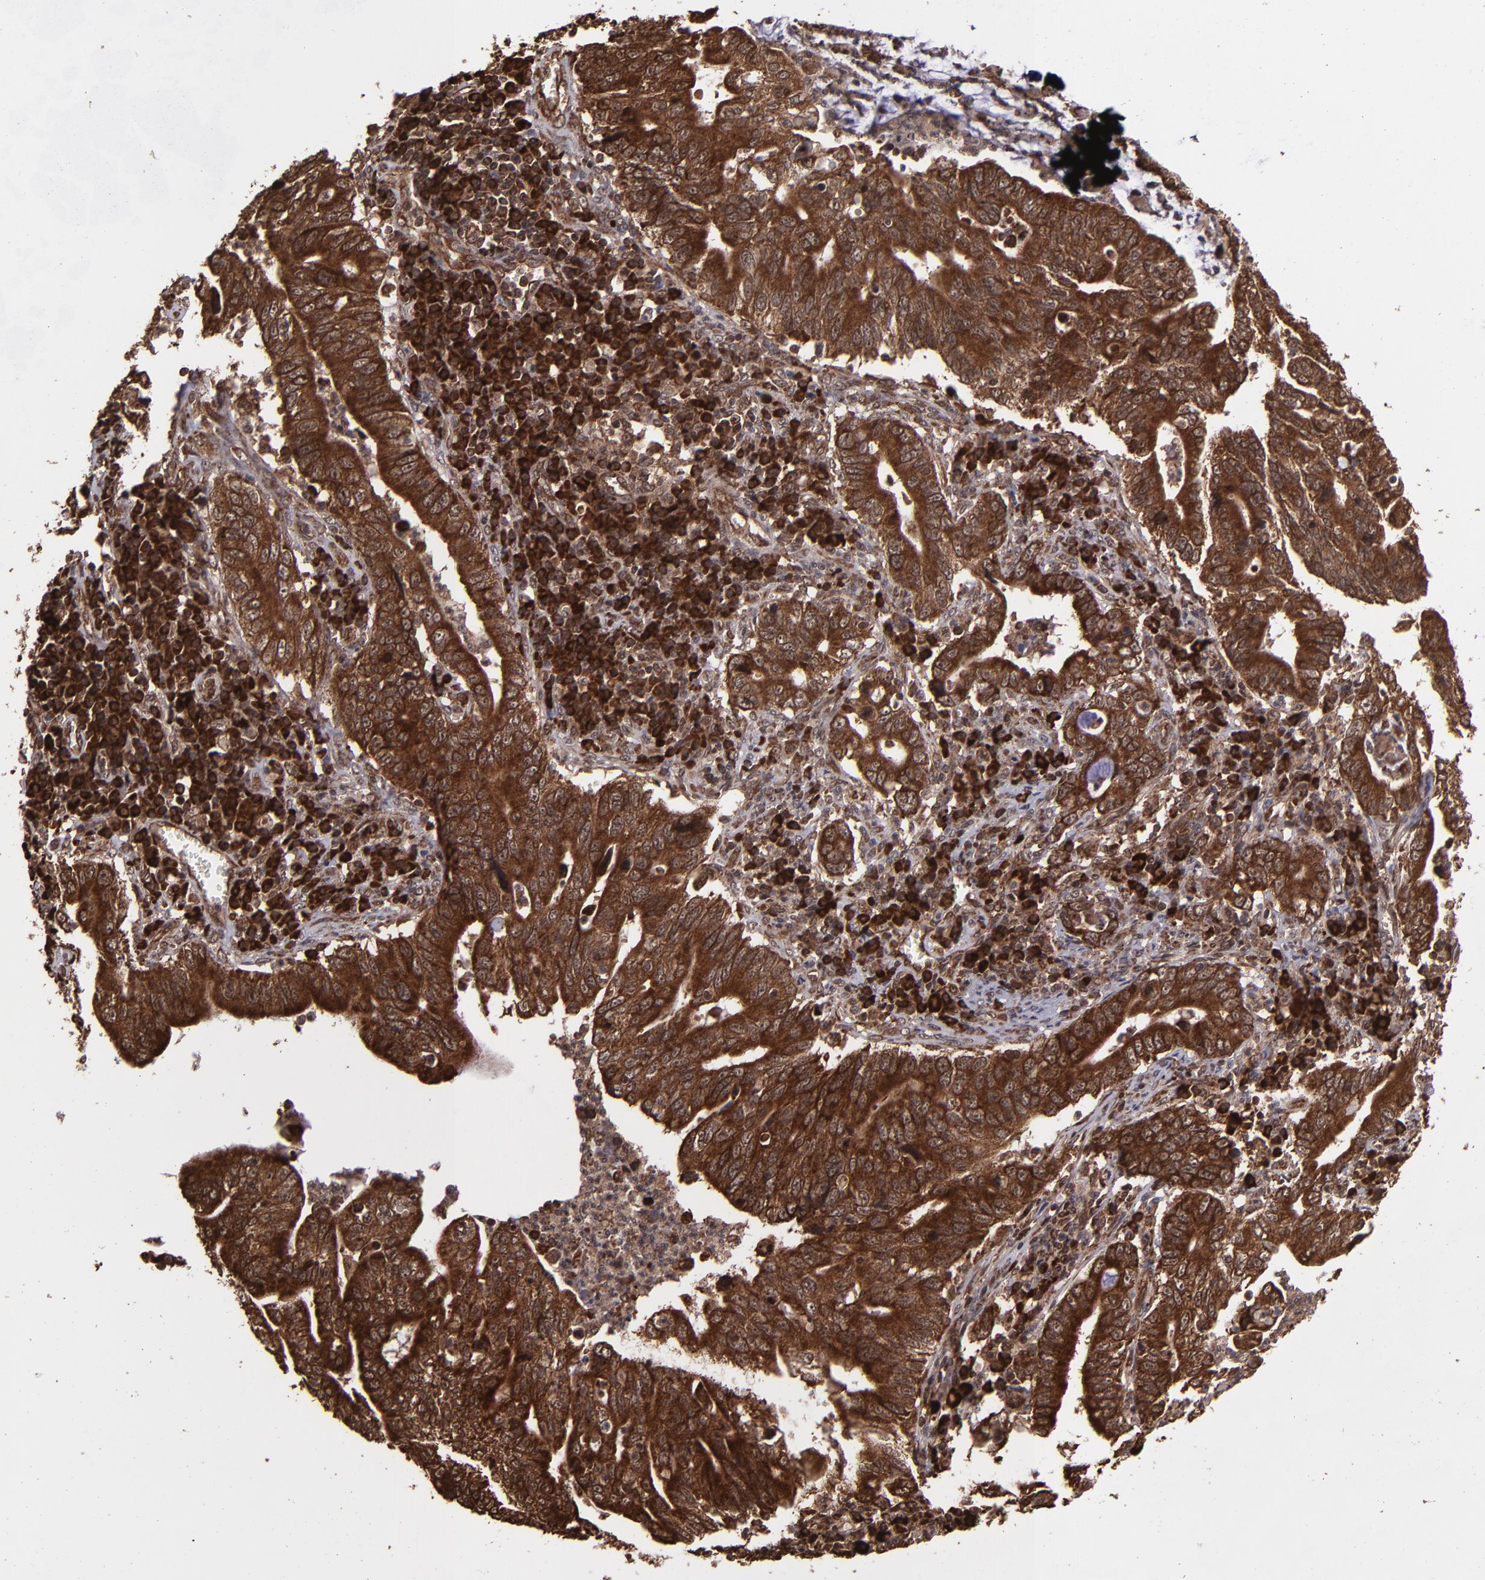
{"staining": {"intensity": "strong", "quantity": ">75%", "location": "cytoplasmic/membranous,nuclear"}, "tissue": "stomach cancer", "cell_type": "Tumor cells", "image_type": "cancer", "snomed": [{"axis": "morphology", "description": "Adenocarcinoma, NOS"}, {"axis": "topography", "description": "Stomach, upper"}], "caption": "Stomach adenocarcinoma stained with immunohistochemistry displays strong cytoplasmic/membranous and nuclear positivity in about >75% of tumor cells.", "gene": "EIF4ENIF1", "patient": {"sex": "male", "age": 63}}